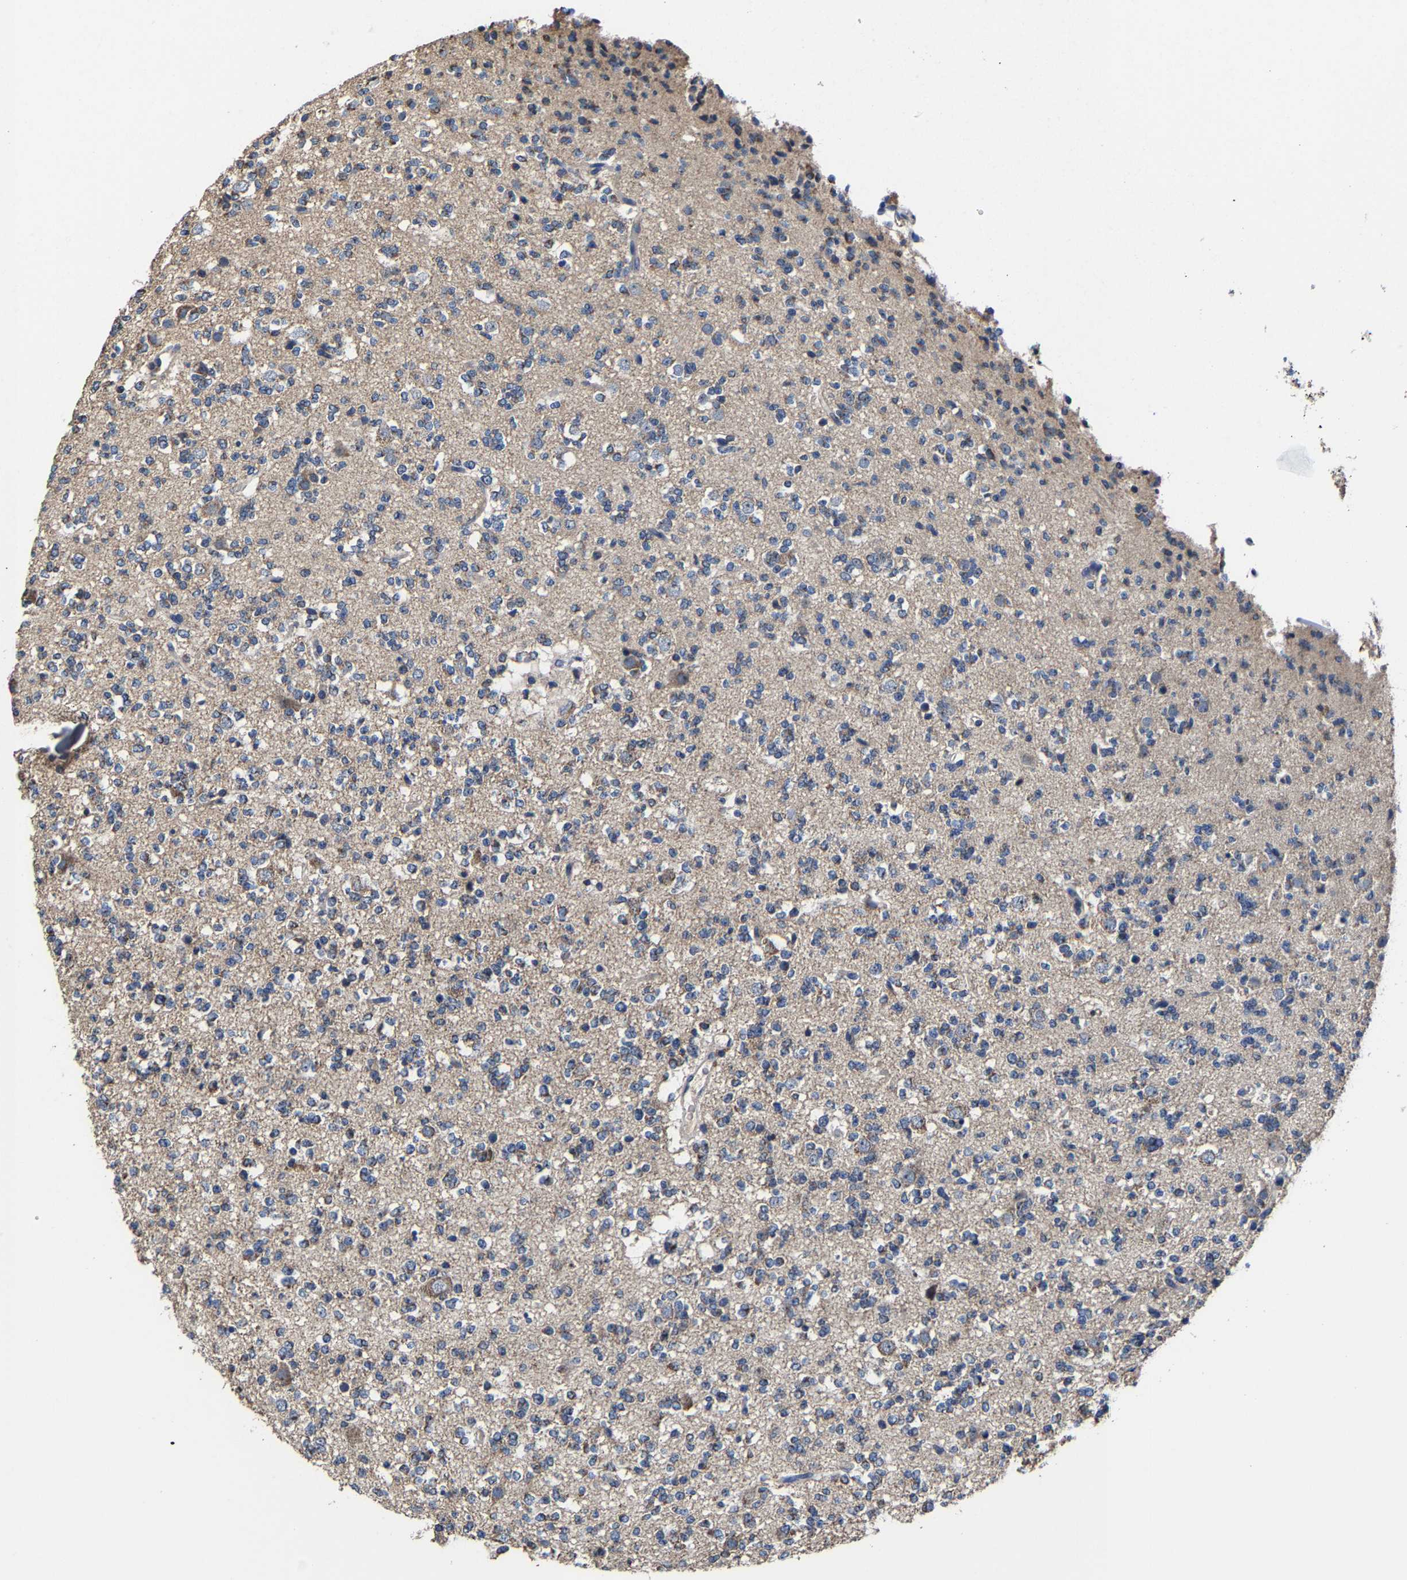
{"staining": {"intensity": "moderate", "quantity": "<25%", "location": "cytoplasmic/membranous"}, "tissue": "glioma", "cell_type": "Tumor cells", "image_type": "cancer", "snomed": [{"axis": "morphology", "description": "Glioma, malignant, Low grade"}, {"axis": "topography", "description": "Brain"}], "caption": "An immunohistochemistry image of neoplastic tissue is shown. Protein staining in brown highlights moderate cytoplasmic/membranous positivity in malignant glioma (low-grade) within tumor cells.", "gene": "ZCCHC7", "patient": {"sex": "male", "age": 38}}